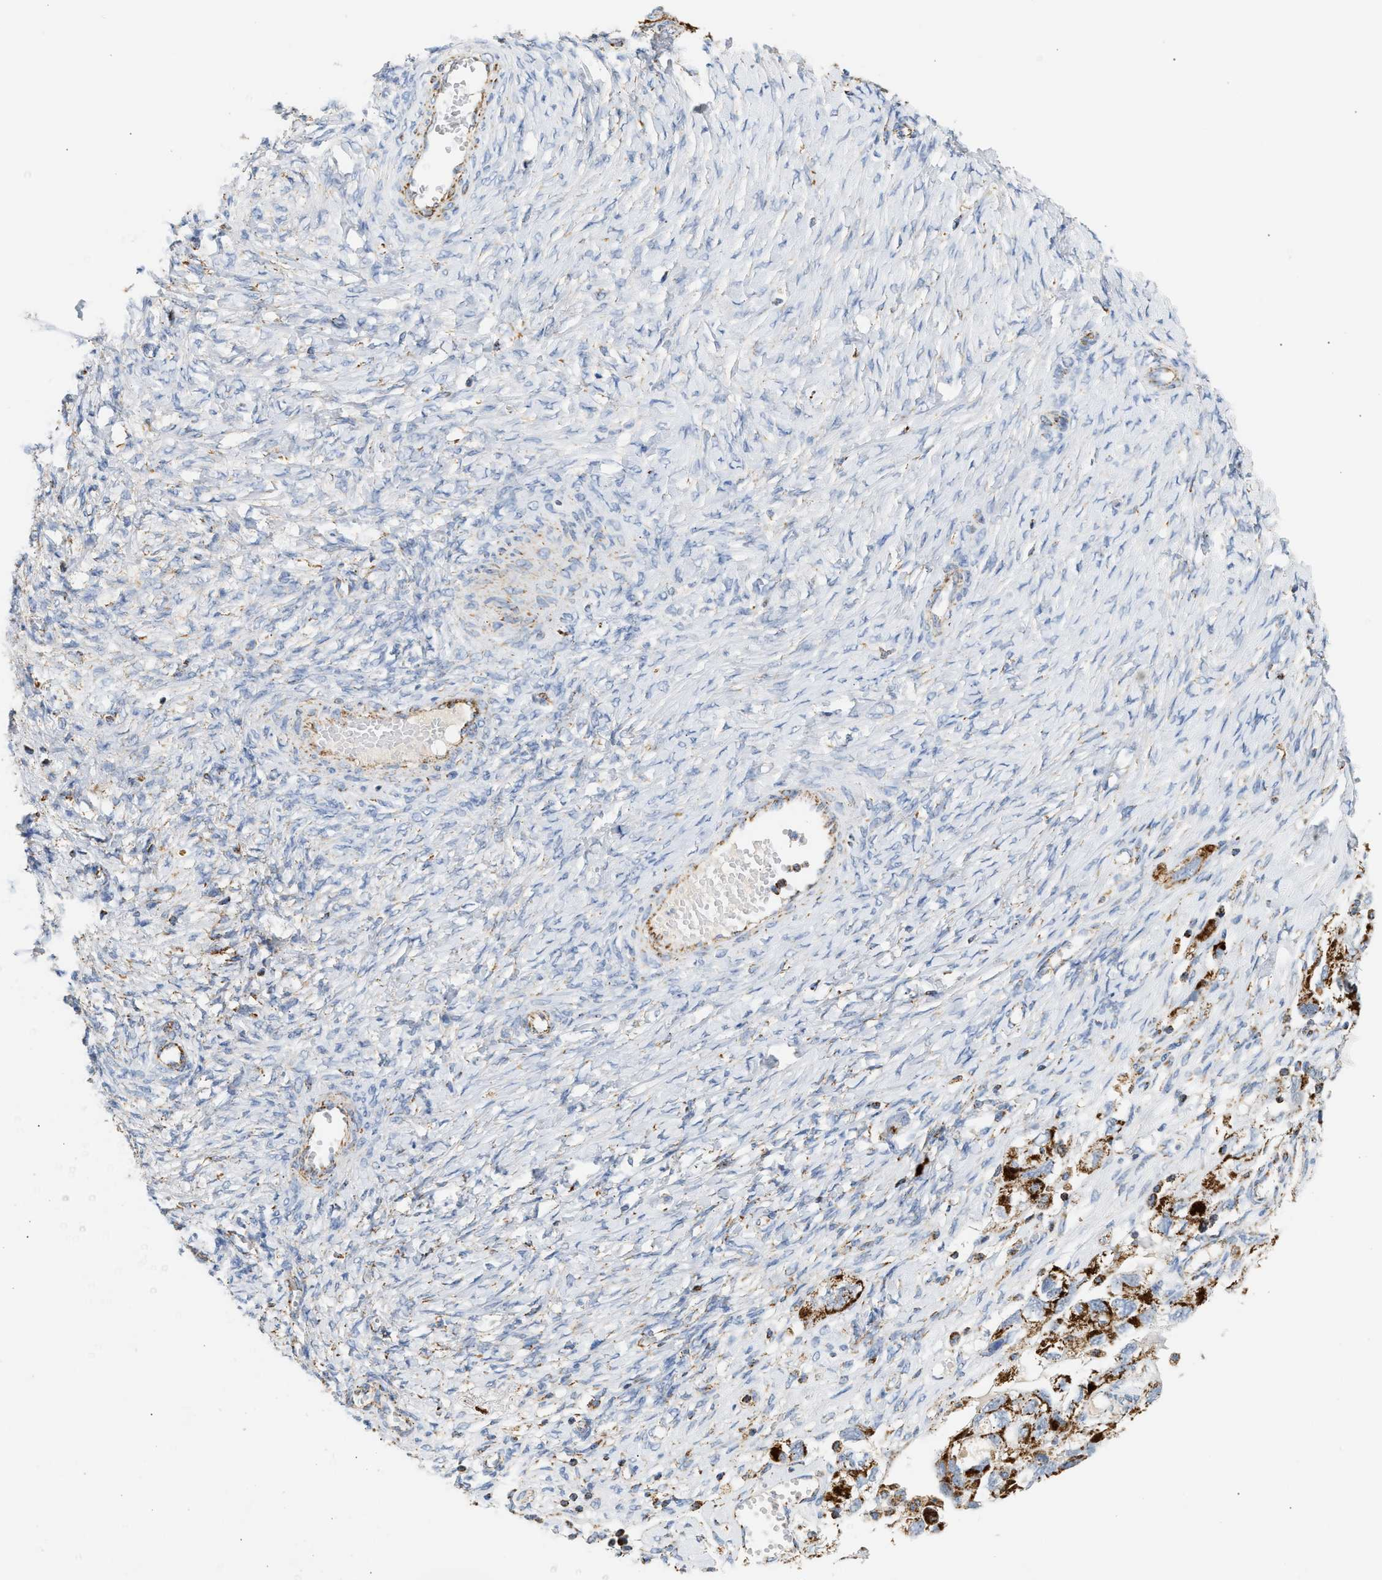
{"staining": {"intensity": "strong", "quantity": ">75%", "location": "cytoplasmic/membranous"}, "tissue": "ovarian cancer", "cell_type": "Tumor cells", "image_type": "cancer", "snomed": [{"axis": "morphology", "description": "Carcinoma, NOS"}, {"axis": "morphology", "description": "Cystadenocarcinoma, serous, NOS"}, {"axis": "topography", "description": "Ovary"}], "caption": "Ovarian carcinoma was stained to show a protein in brown. There is high levels of strong cytoplasmic/membranous expression in about >75% of tumor cells.", "gene": "OGDH", "patient": {"sex": "female", "age": 69}}